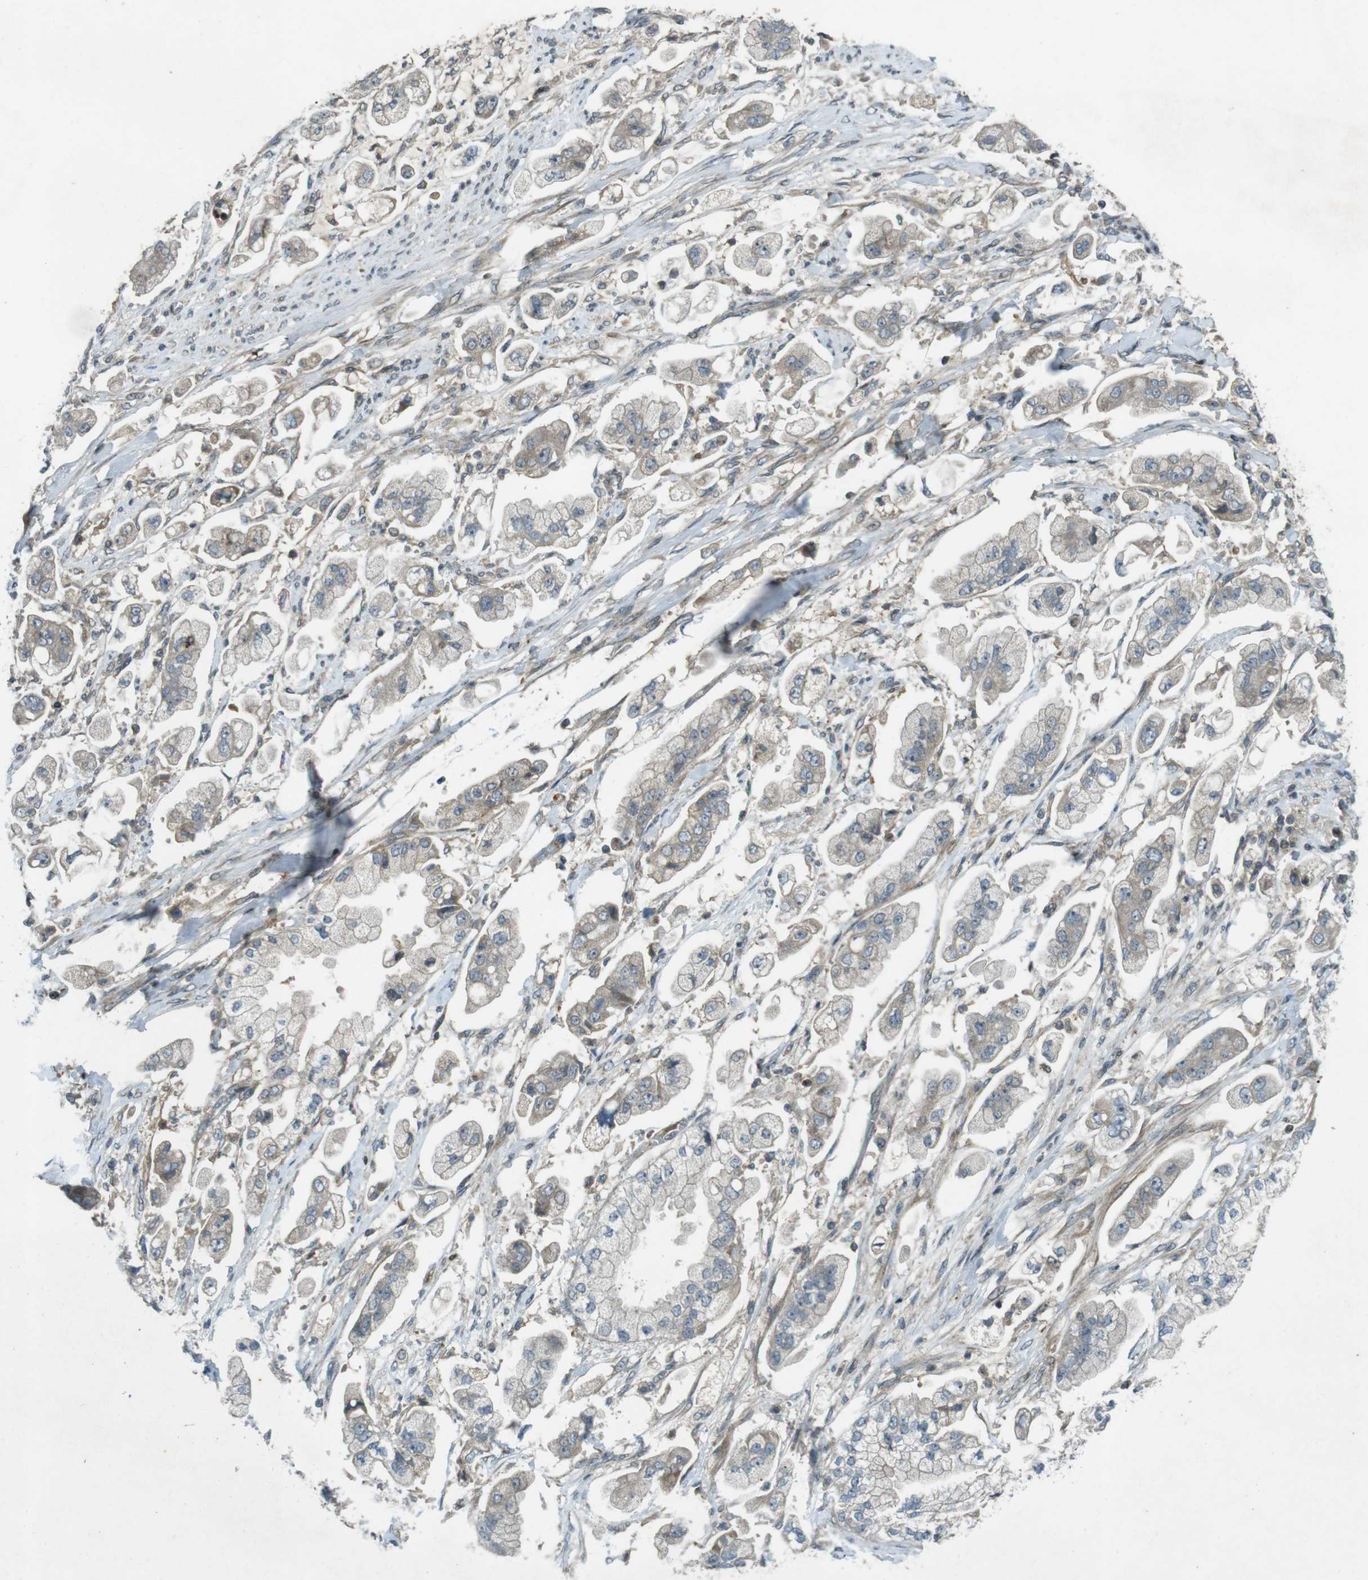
{"staining": {"intensity": "weak", "quantity": "25%-75%", "location": "cytoplasmic/membranous"}, "tissue": "stomach cancer", "cell_type": "Tumor cells", "image_type": "cancer", "snomed": [{"axis": "morphology", "description": "Adenocarcinoma, NOS"}, {"axis": "topography", "description": "Stomach"}], "caption": "Tumor cells reveal low levels of weak cytoplasmic/membranous positivity in about 25%-75% of cells in human stomach cancer.", "gene": "ZYX", "patient": {"sex": "male", "age": 62}}